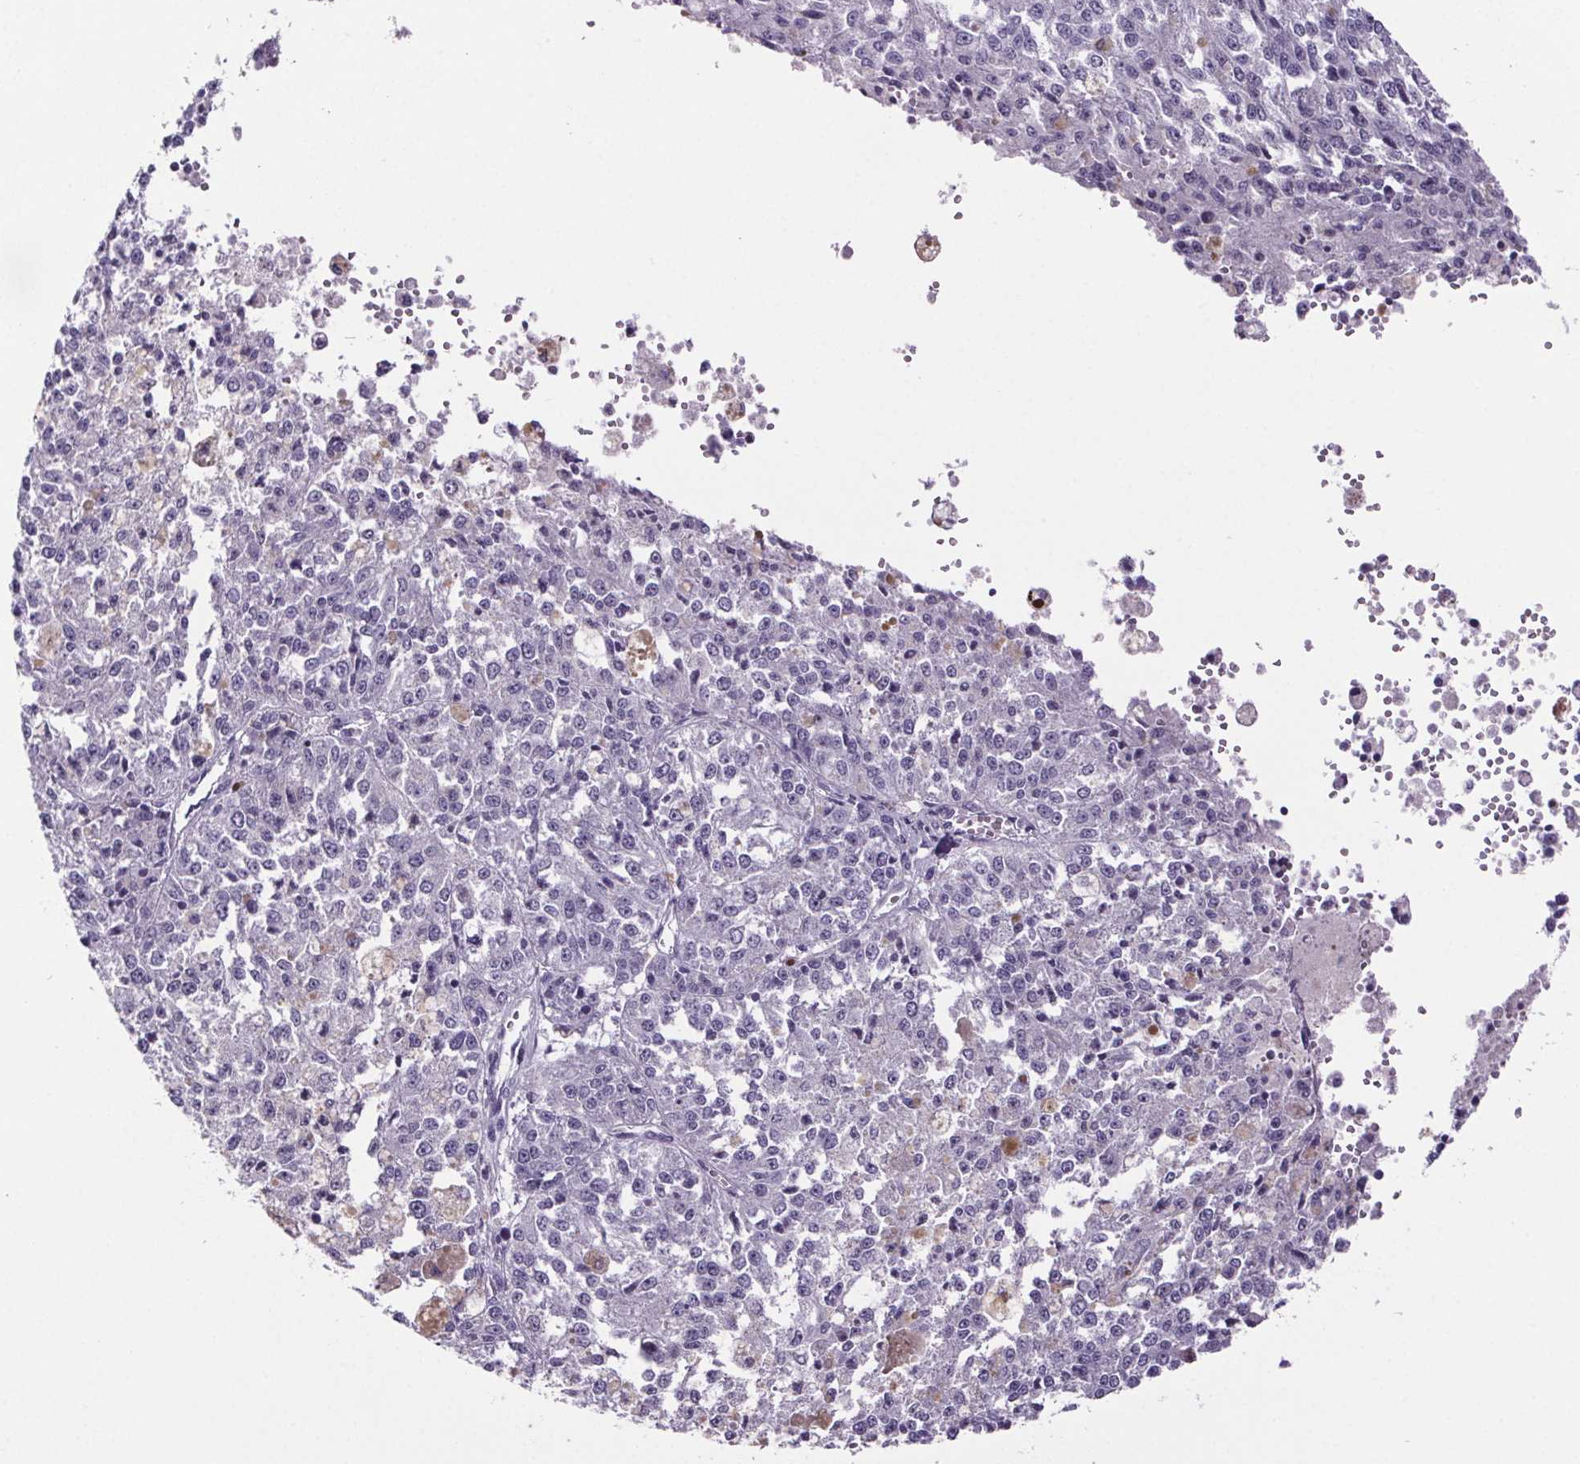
{"staining": {"intensity": "negative", "quantity": "none", "location": "none"}, "tissue": "melanoma", "cell_type": "Tumor cells", "image_type": "cancer", "snomed": [{"axis": "morphology", "description": "Malignant melanoma, Metastatic site"}, {"axis": "topography", "description": "Lymph node"}], "caption": "Malignant melanoma (metastatic site) was stained to show a protein in brown. There is no significant staining in tumor cells.", "gene": "CUBN", "patient": {"sex": "female", "age": 64}}